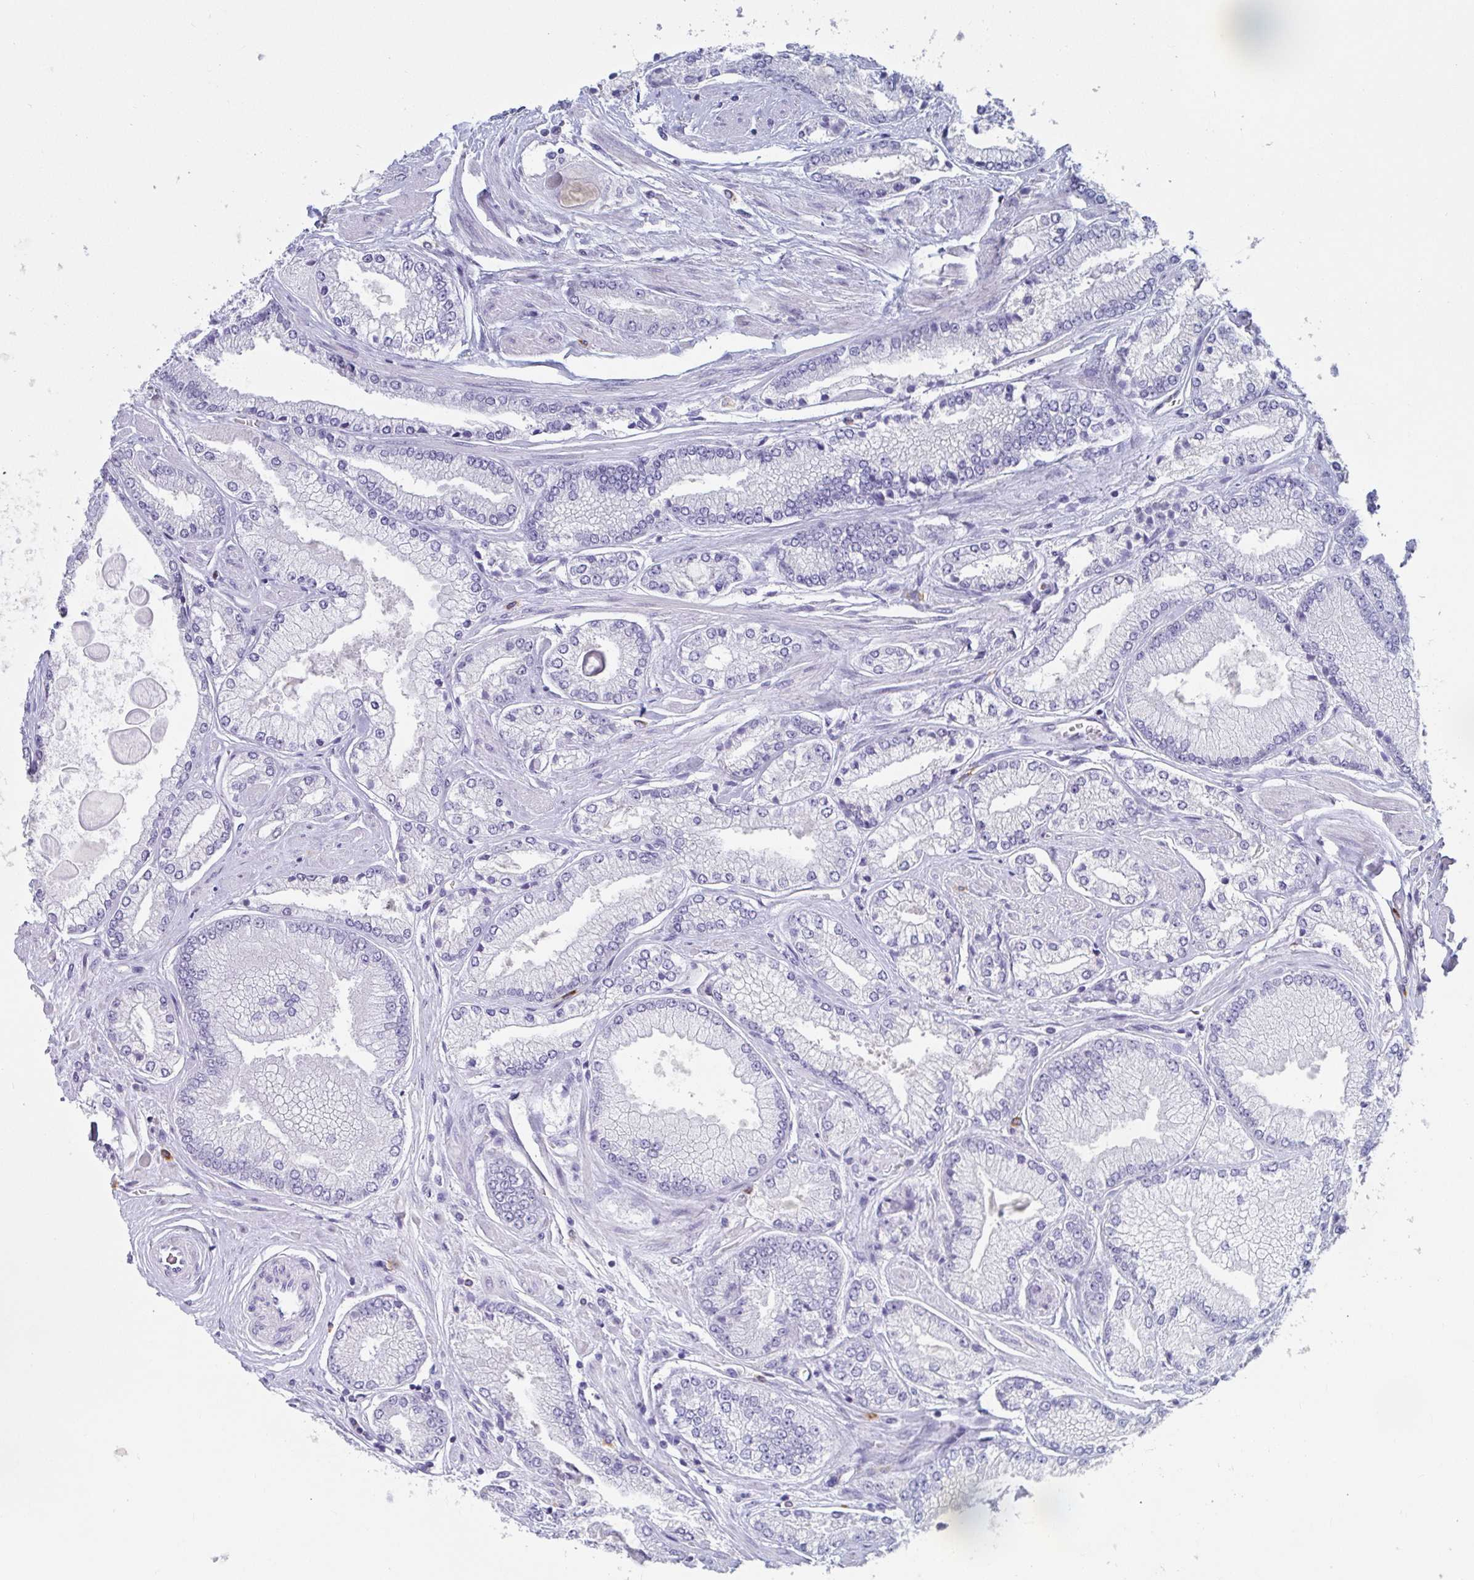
{"staining": {"intensity": "negative", "quantity": "none", "location": "none"}, "tissue": "prostate cancer", "cell_type": "Tumor cells", "image_type": "cancer", "snomed": [{"axis": "morphology", "description": "Adenocarcinoma, Low grade"}, {"axis": "topography", "description": "Prostate"}], "caption": "Immunohistochemical staining of prostate cancer (low-grade adenocarcinoma) demonstrates no significant positivity in tumor cells. (Stains: DAB (3,3'-diaminobenzidine) immunohistochemistry with hematoxylin counter stain, Microscopy: brightfield microscopy at high magnification).", "gene": "PLA2G1B", "patient": {"sex": "male", "age": 67}}